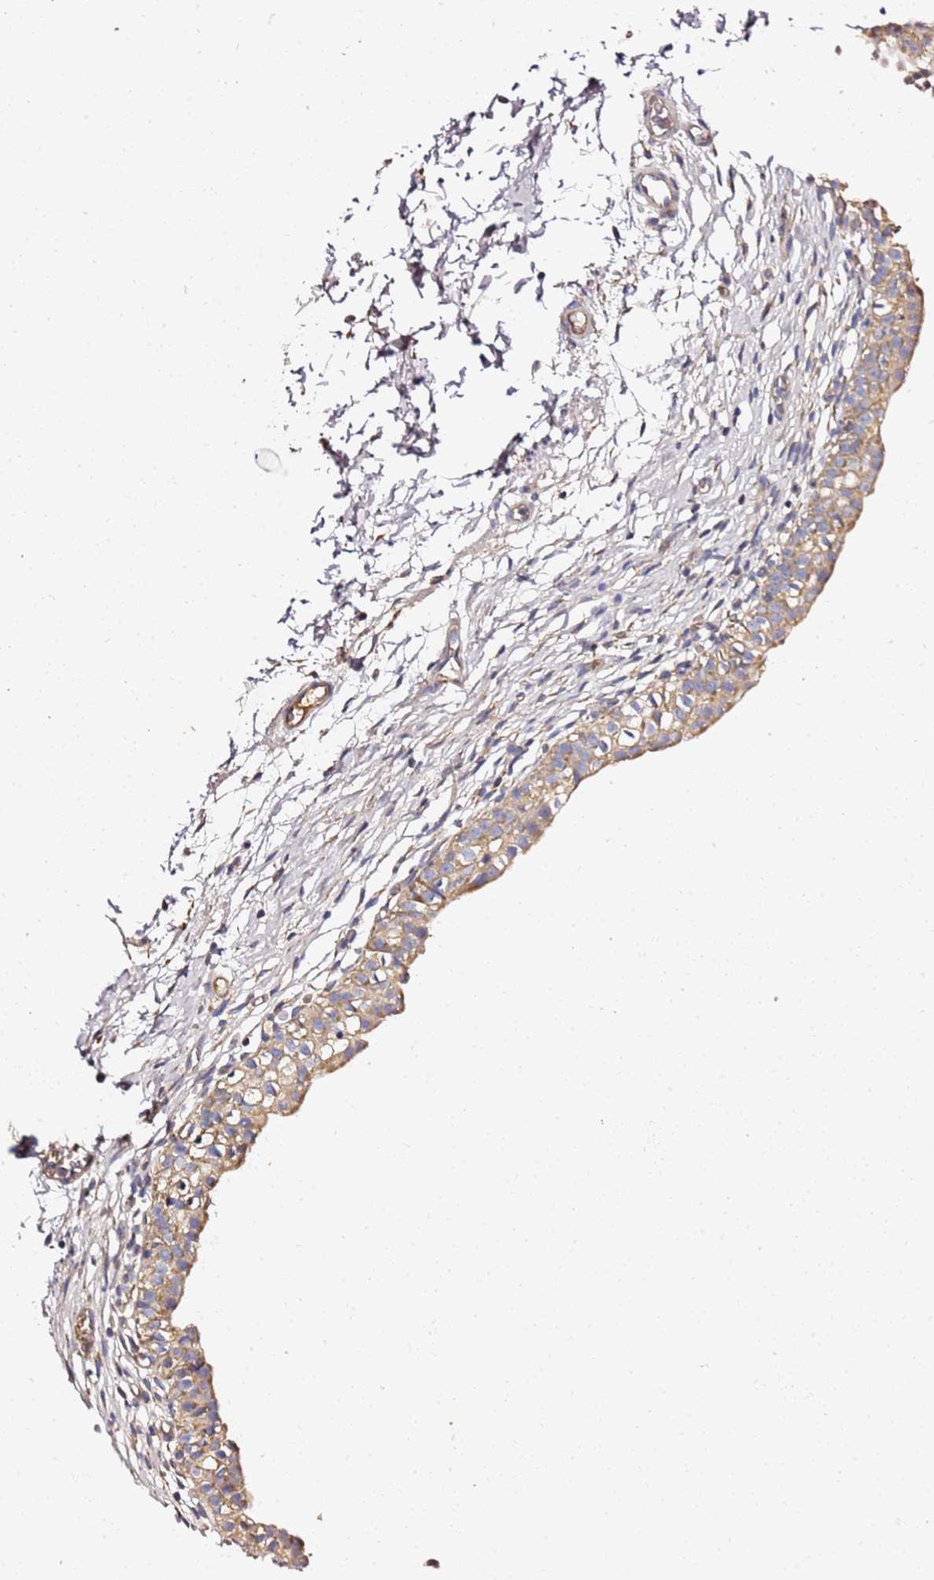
{"staining": {"intensity": "moderate", "quantity": ">75%", "location": "cytoplasmic/membranous"}, "tissue": "urinary bladder", "cell_type": "Urothelial cells", "image_type": "normal", "snomed": [{"axis": "morphology", "description": "Normal tissue, NOS"}, {"axis": "topography", "description": "Urinary bladder"}, {"axis": "topography", "description": "Peripheral nerve tissue"}], "caption": "A medium amount of moderate cytoplasmic/membranous staining is seen in approximately >75% of urothelial cells in benign urinary bladder.", "gene": "C19orf12", "patient": {"sex": "male", "age": 55}}